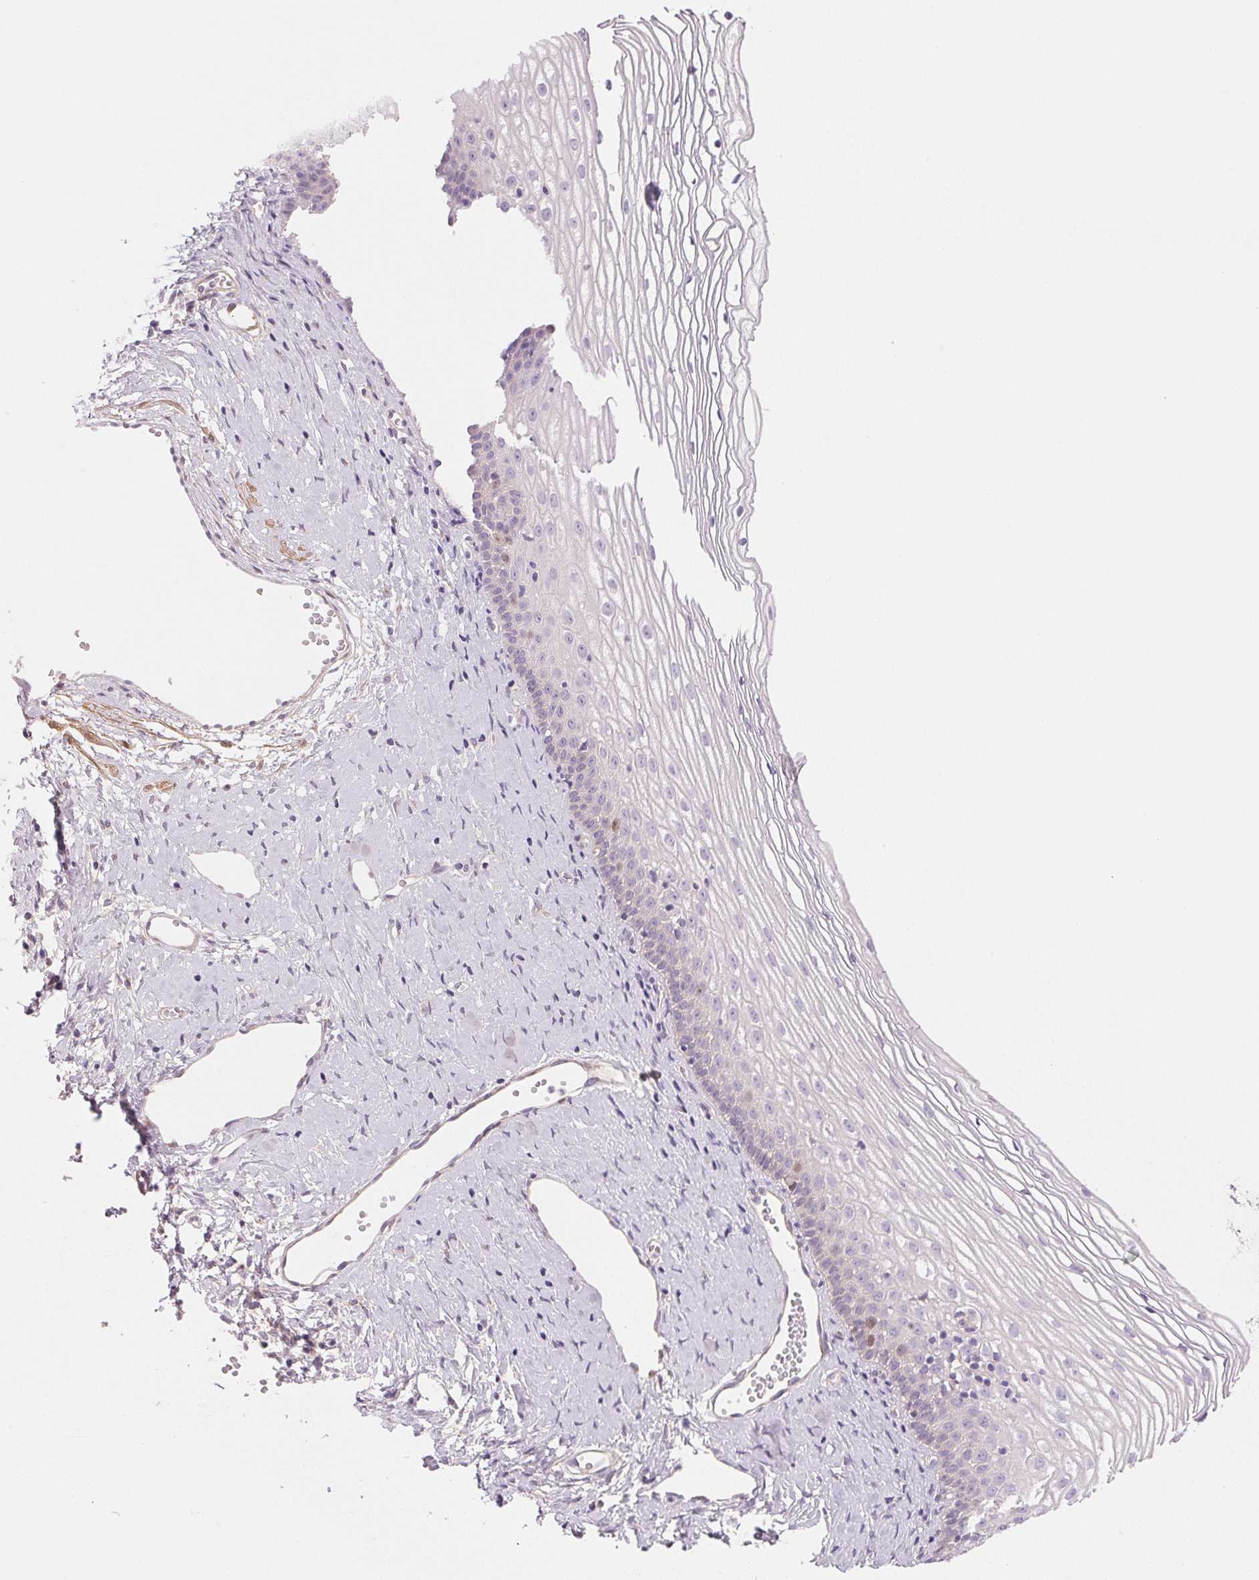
{"staining": {"intensity": "negative", "quantity": "none", "location": "none"}, "tissue": "cervix", "cell_type": "Glandular cells", "image_type": "normal", "snomed": [{"axis": "morphology", "description": "Normal tissue, NOS"}, {"axis": "topography", "description": "Cervix"}], "caption": "IHC of normal human cervix reveals no expression in glandular cells.", "gene": "SMTN", "patient": {"sex": "female", "age": 40}}